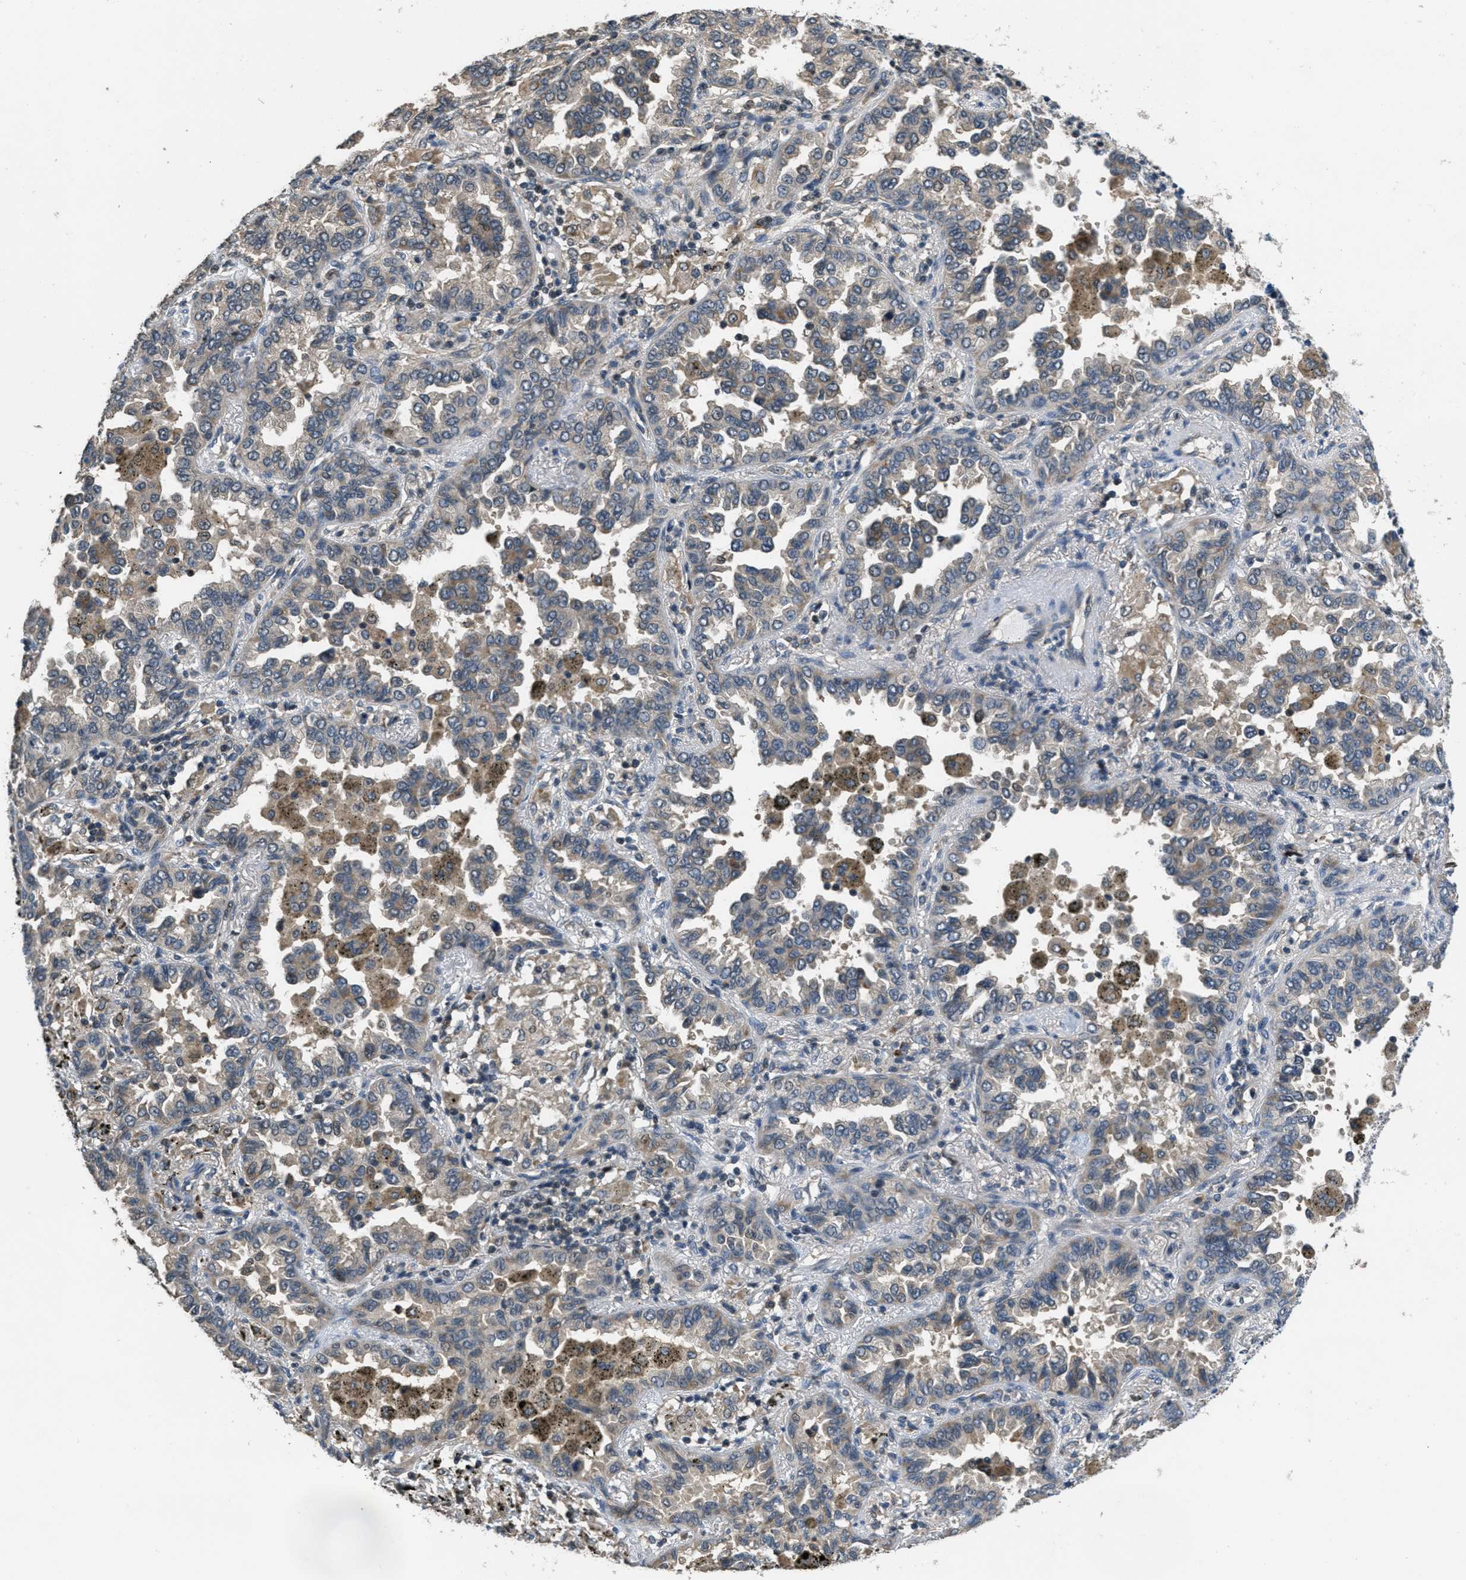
{"staining": {"intensity": "weak", "quantity": "<25%", "location": "cytoplasmic/membranous"}, "tissue": "lung cancer", "cell_type": "Tumor cells", "image_type": "cancer", "snomed": [{"axis": "morphology", "description": "Normal tissue, NOS"}, {"axis": "morphology", "description": "Adenocarcinoma, NOS"}, {"axis": "topography", "description": "Lung"}], "caption": "This is a histopathology image of immunohistochemistry (IHC) staining of lung cancer, which shows no positivity in tumor cells. (DAB (3,3'-diaminobenzidine) immunohistochemistry (IHC) with hematoxylin counter stain).", "gene": "NAT1", "patient": {"sex": "male", "age": 59}}